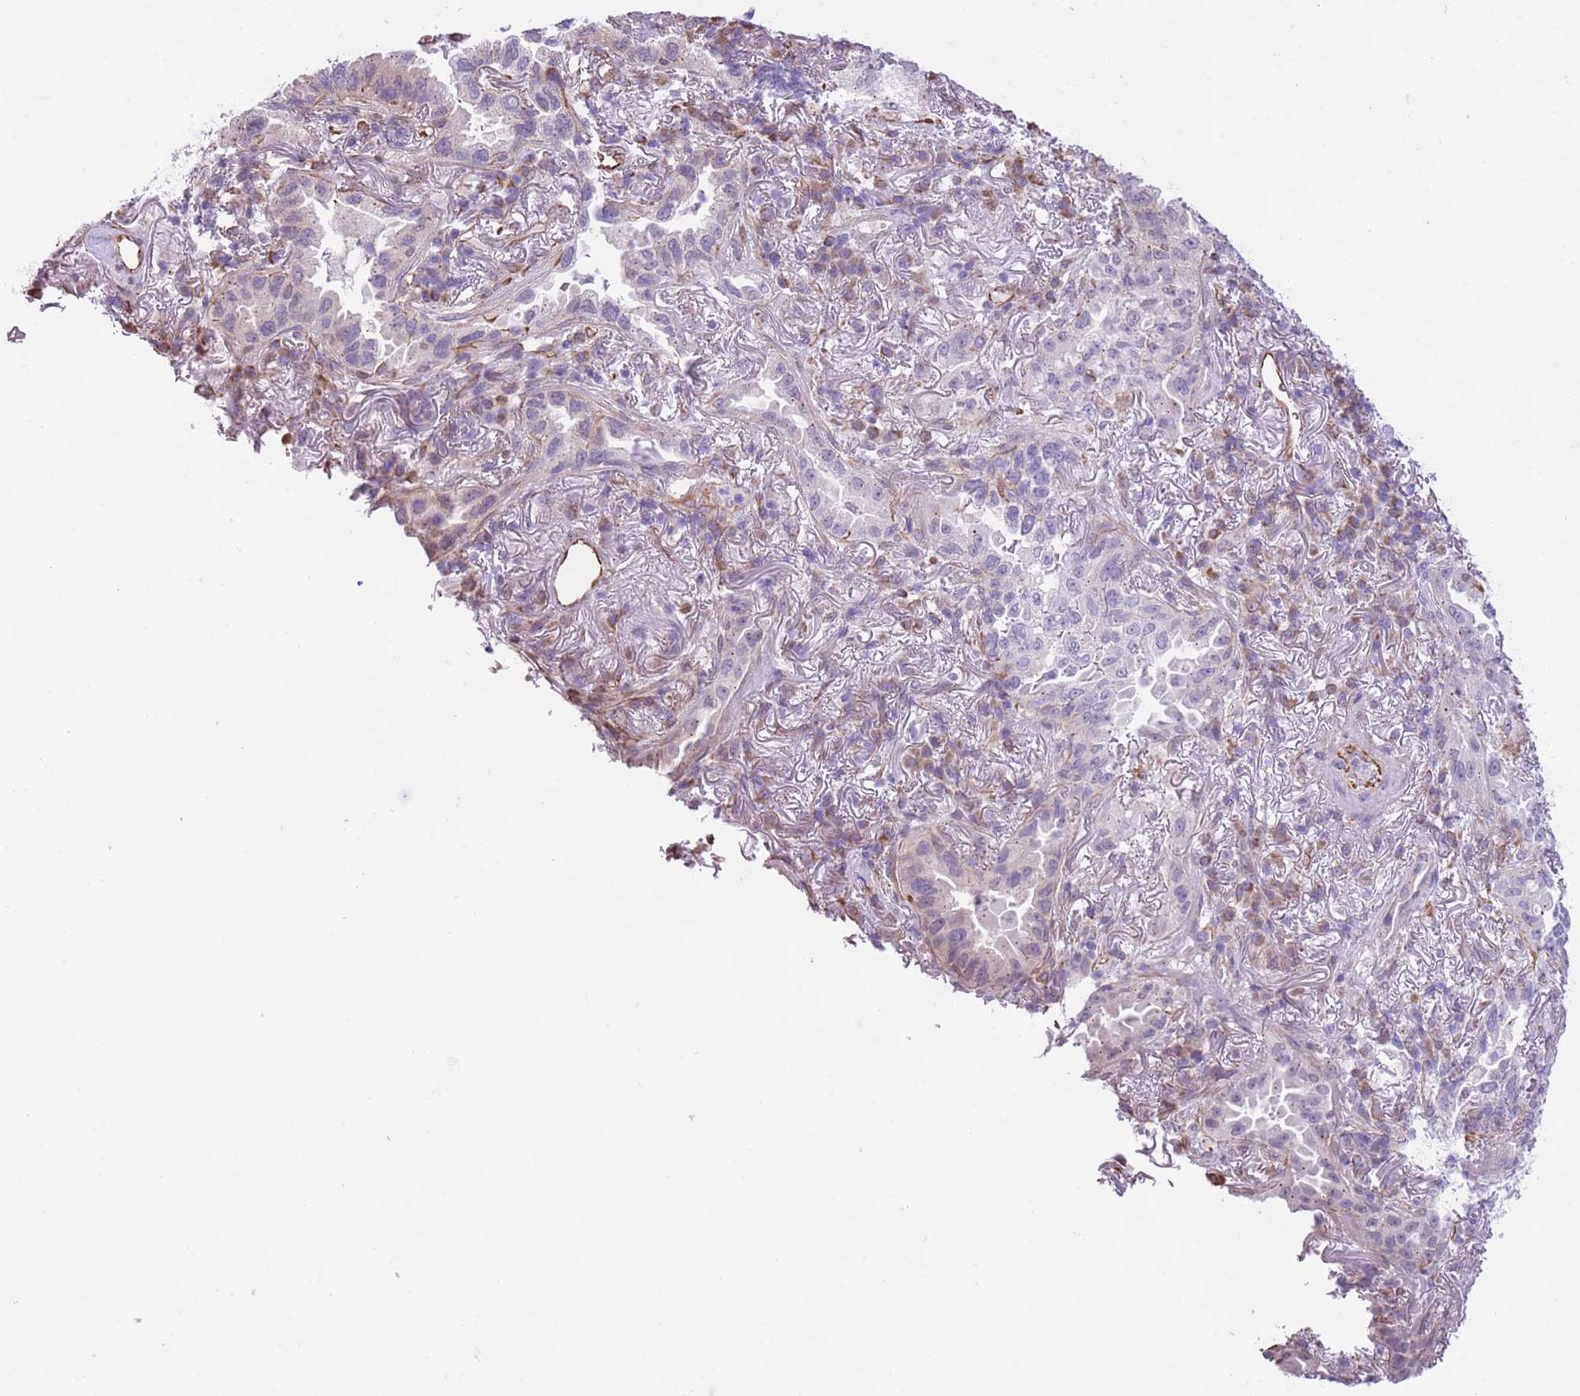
{"staining": {"intensity": "negative", "quantity": "none", "location": "none"}, "tissue": "lung cancer", "cell_type": "Tumor cells", "image_type": "cancer", "snomed": [{"axis": "morphology", "description": "Adenocarcinoma, NOS"}, {"axis": "topography", "description": "Lung"}], "caption": "DAB (3,3'-diaminobenzidine) immunohistochemical staining of lung adenocarcinoma demonstrates no significant positivity in tumor cells.", "gene": "PSG8", "patient": {"sex": "female", "age": 69}}